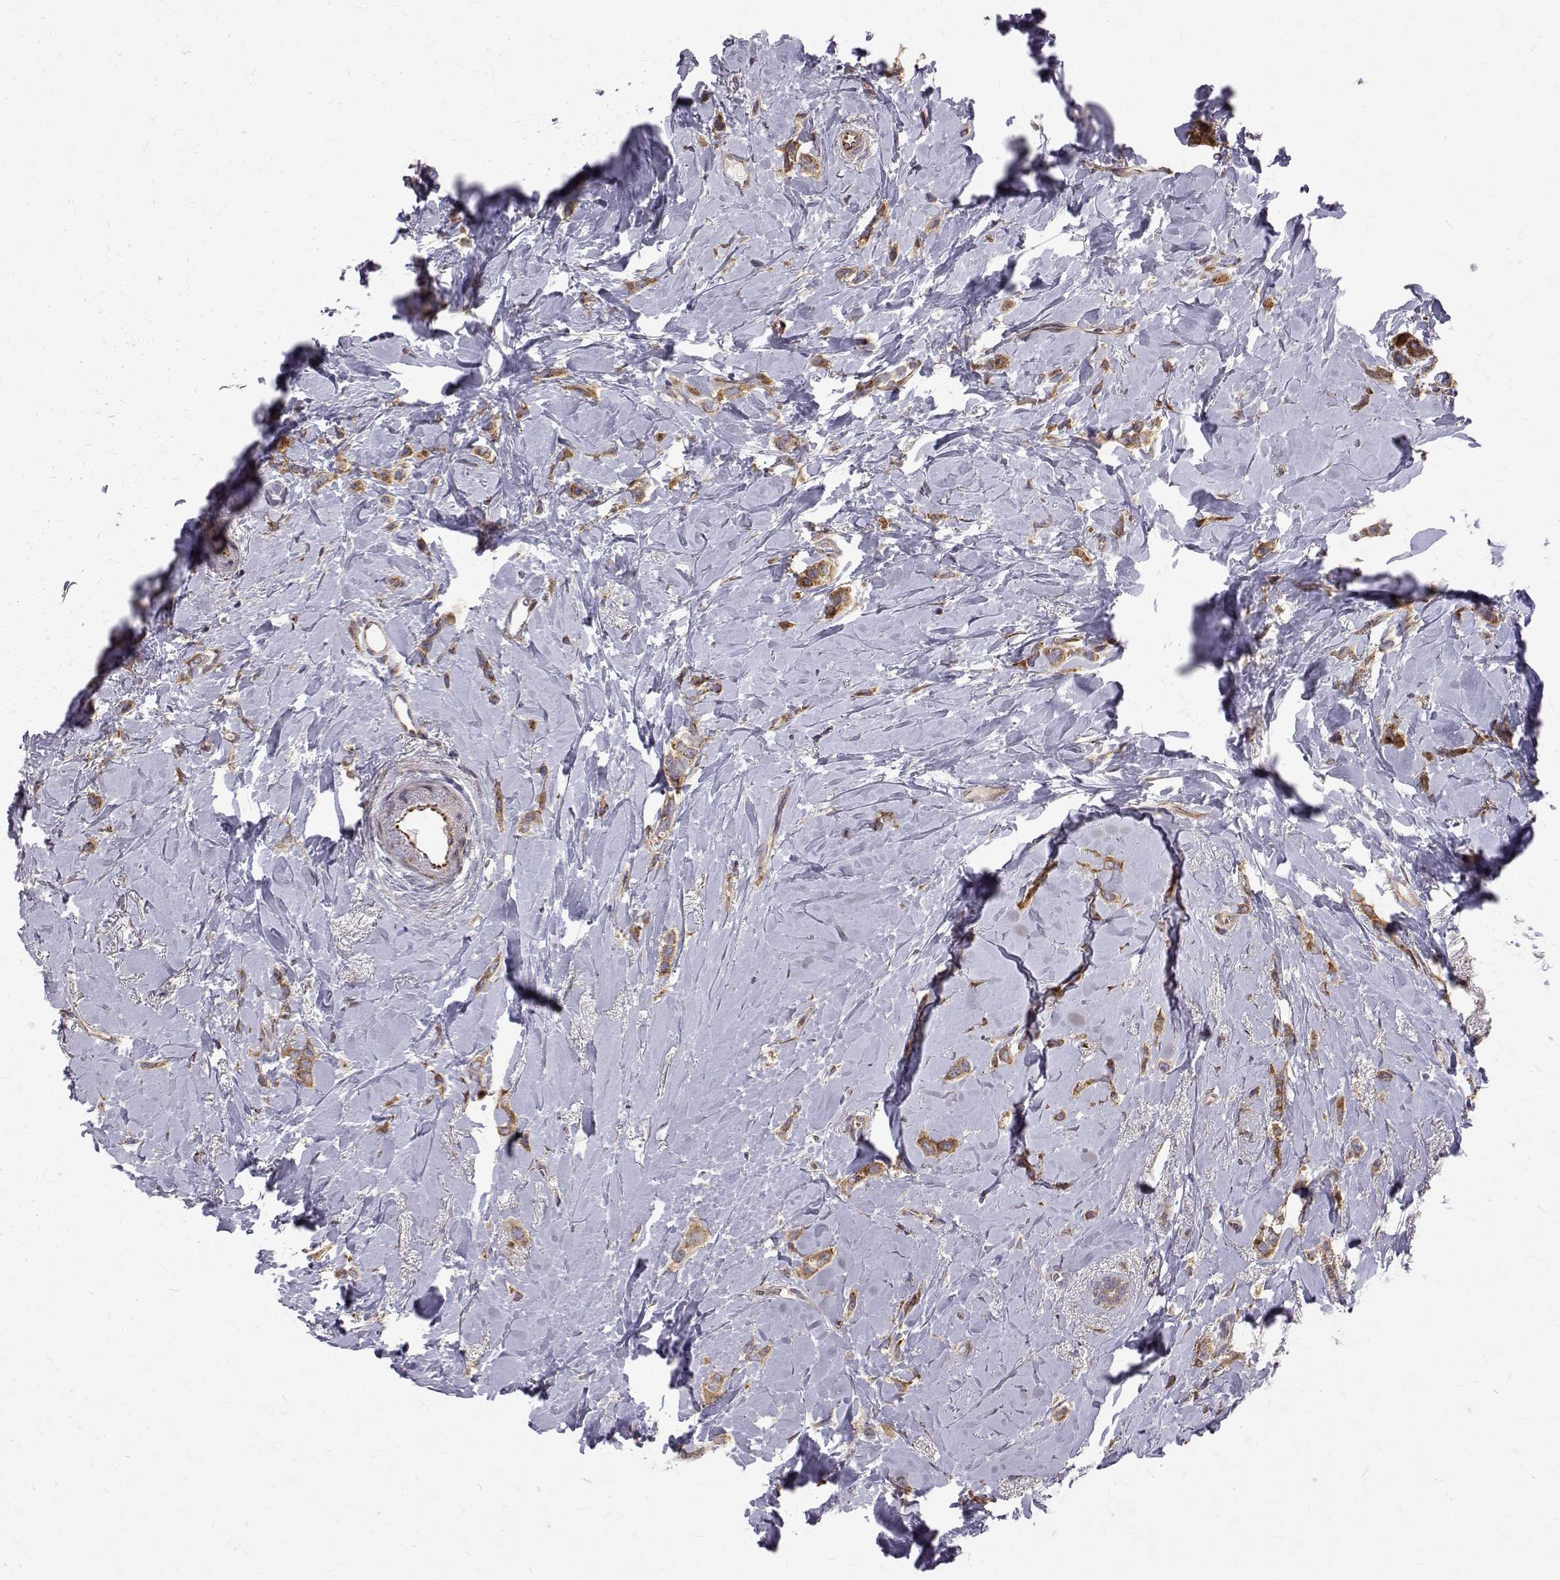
{"staining": {"intensity": "moderate", "quantity": ">75%", "location": "cytoplasmic/membranous"}, "tissue": "breast cancer", "cell_type": "Tumor cells", "image_type": "cancer", "snomed": [{"axis": "morphology", "description": "Lobular carcinoma"}, {"axis": "topography", "description": "Breast"}], "caption": "Protein staining shows moderate cytoplasmic/membranous positivity in approximately >75% of tumor cells in lobular carcinoma (breast). Nuclei are stained in blue.", "gene": "ARFGAP1", "patient": {"sex": "female", "age": 66}}